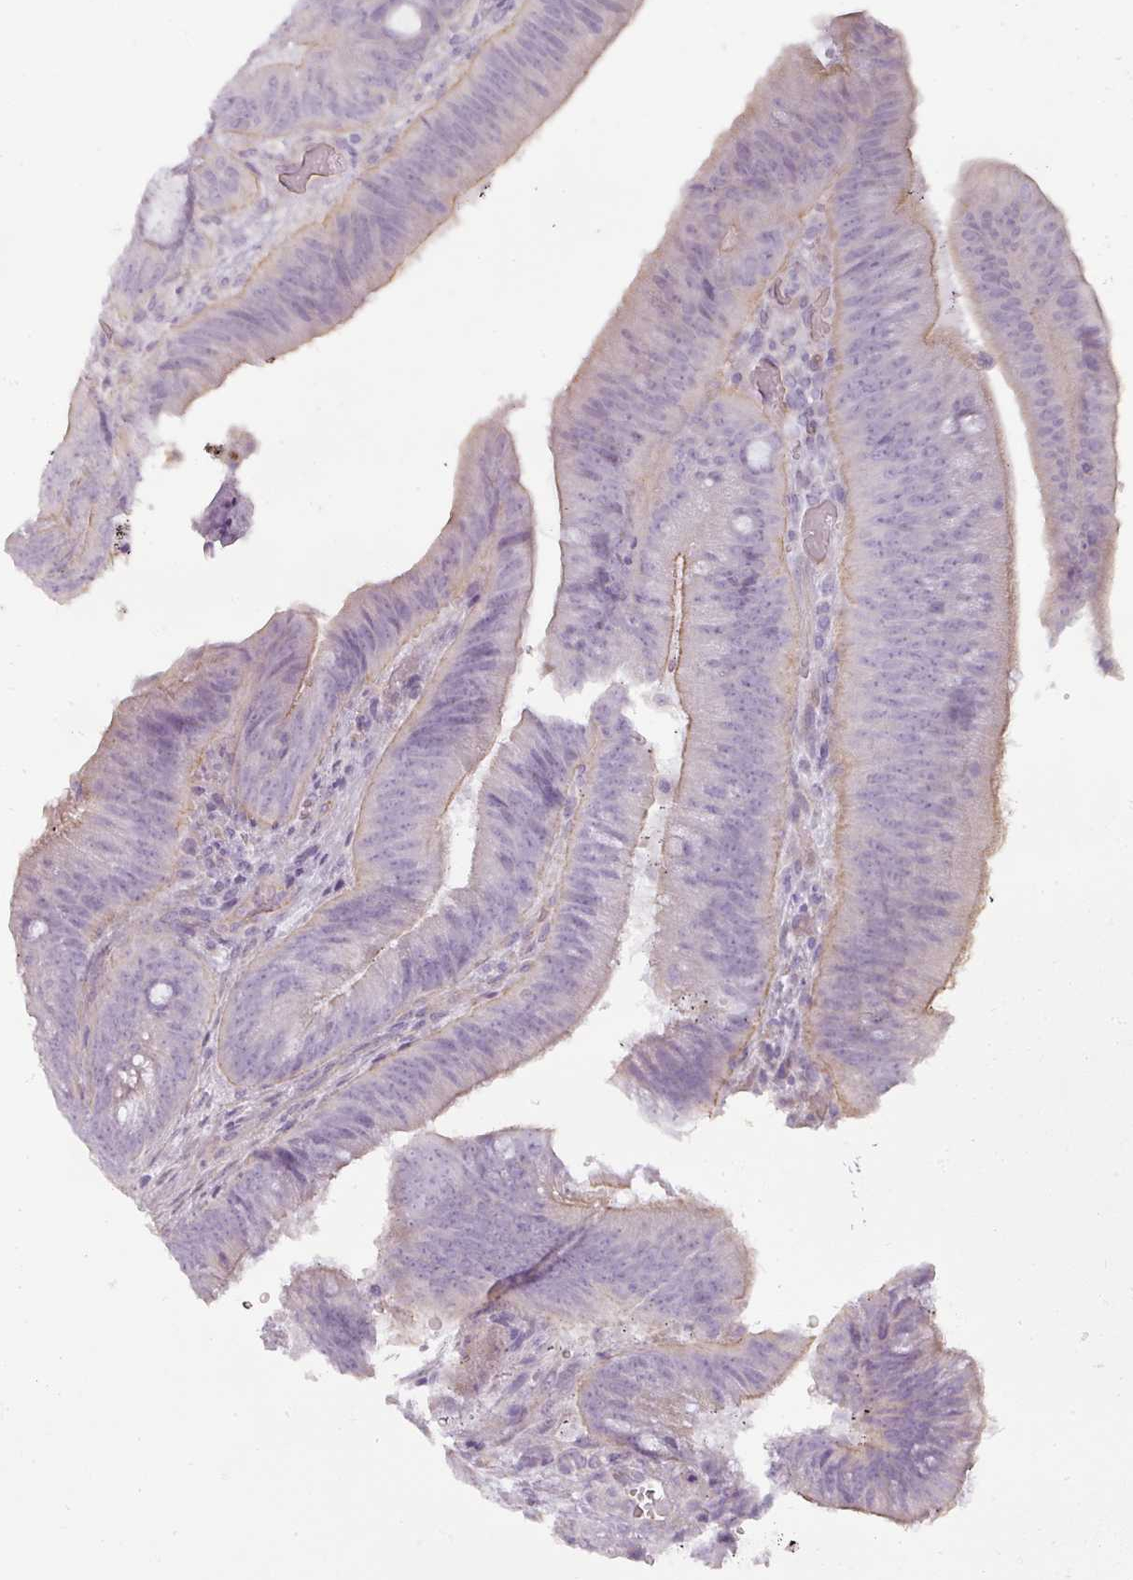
{"staining": {"intensity": "weak", "quantity": "<25%", "location": "cytoplasmic/membranous"}, "tissue": "colorectal cancer", "cell_type": "Tumor cells", "image_type": "cancer", "snomed": [{"axis": "morphology", "description": "Adenocarcinoma, NOS"}, {"axis": "topography", "description": "Colon"}], "caption": "This is an immunohistochemistry micrograph of human colorectal cancer (adenocarcinoma). There is no positivity in tumor cells.", "gene": "ASB1", "patient": {"sex": "female", "age": 43}}